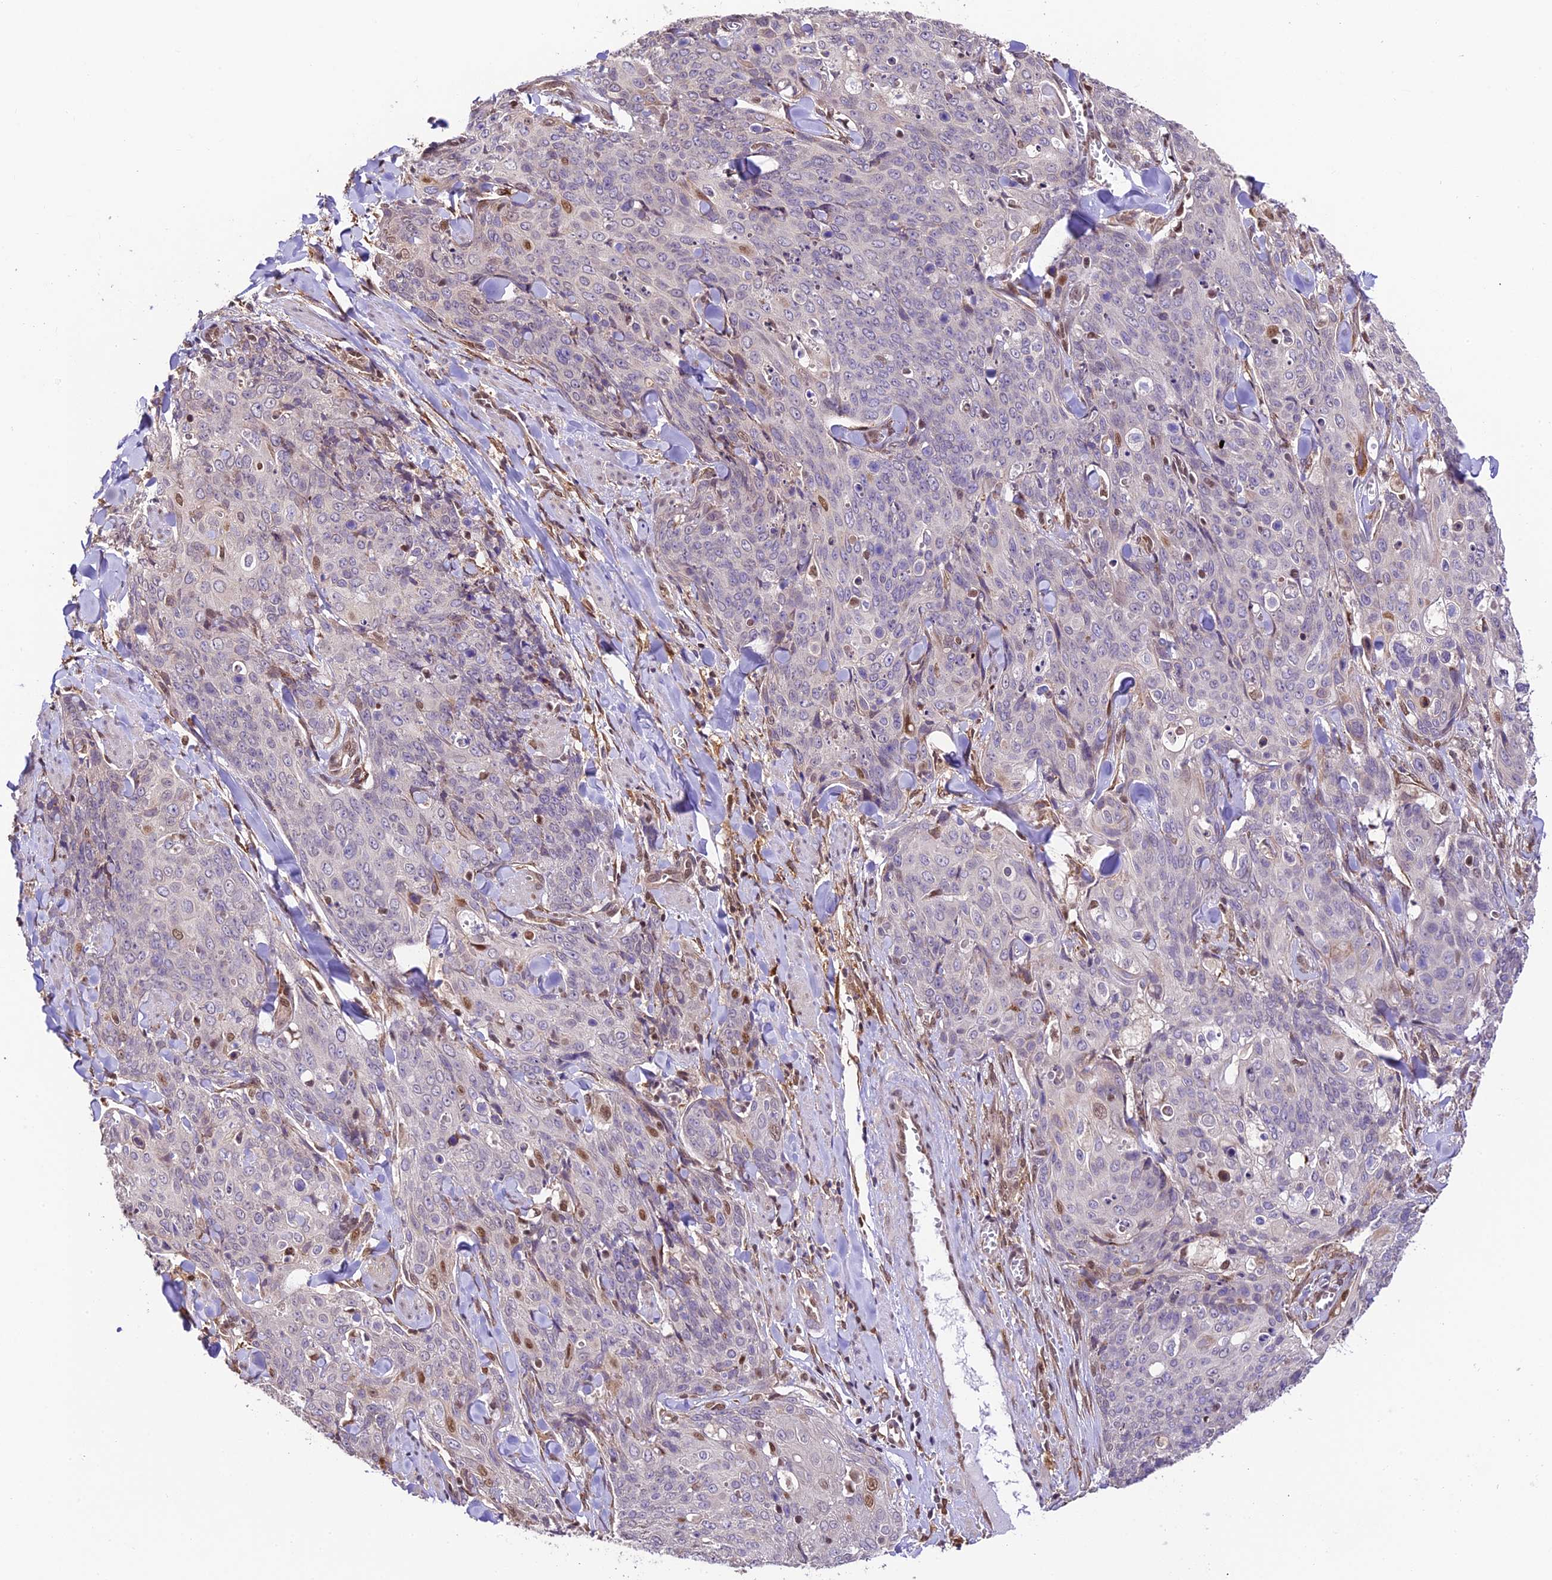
{"staining": {"intensity": "negative", "quantity": "none", "location": "none"}, "tissue": "skin cancer", "cell_type": "Tumor cells", "image_type": "cancer", "snomed": [{"axis": "morphology", "description": "Squamous cell carcinoma, NOS"}, {"axis": "topography", "description": "Skin"}, {"axis": "topography", "description": "Vulva"}], "caption": "Immunohistochemical staining of human skin cancer displays no significant expression in tumor cells.", "gene": "TRIM22", "patient": {"sex": "female", "age": 85}}